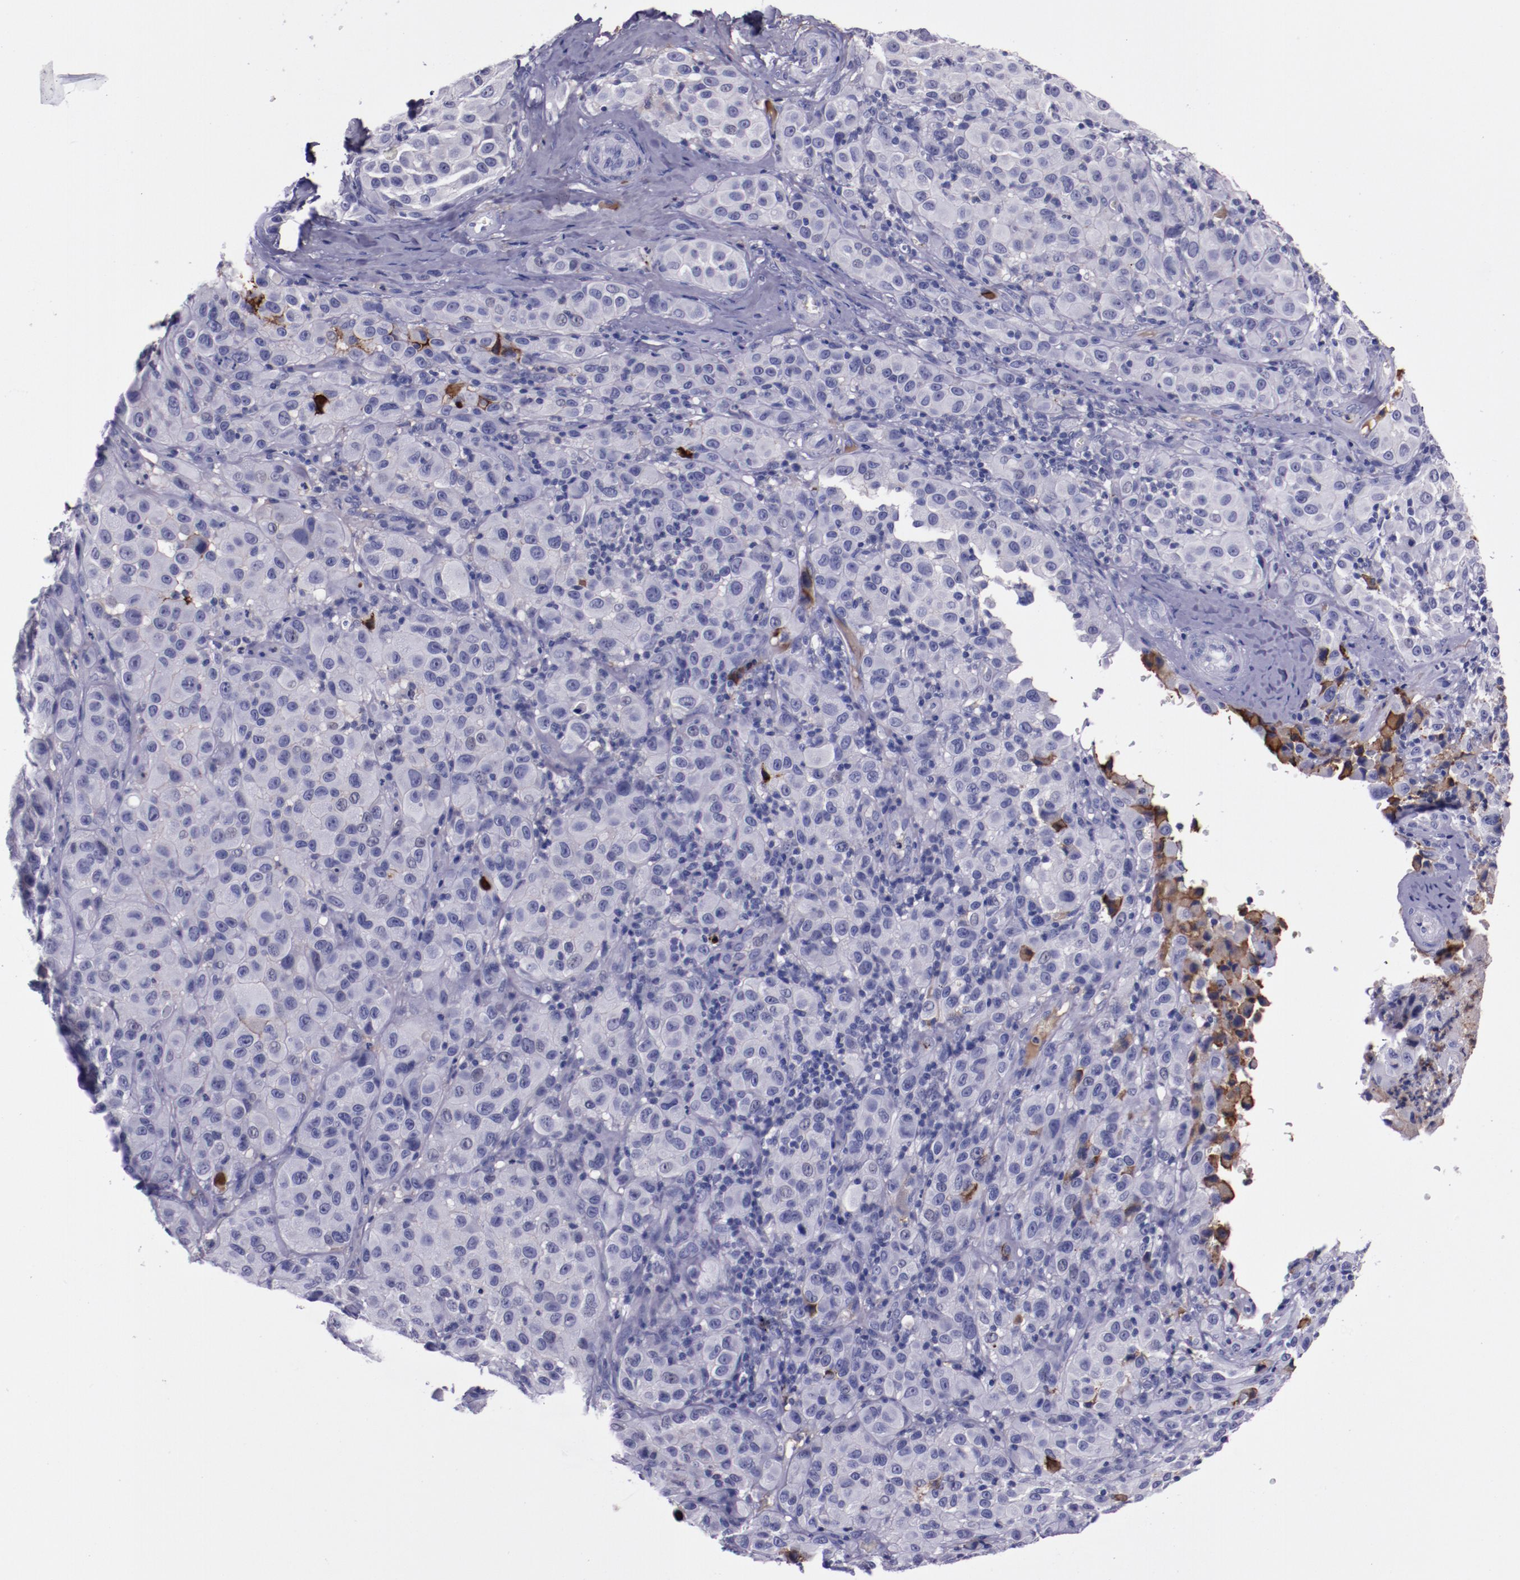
{"staining": {"intensity": "negative", "quantity": "none", "location": "none"}, "tissue": "melanoma", "cell_type": "Tumor cells", "image_type": "cancer", "snomed": [{"axis": "morphology", "description": "Malignant melanoma, NOS"}, {"axis": "topography", "description": "Skin"}], "caption": "Melanoma was stained to show a protein in brown. There is no significant positivity in tumor cells. (DAB immunohistochemistry (IHC), high magnification).", "gene": "APOH", "patient": {"sex": "female", "age": 21}}